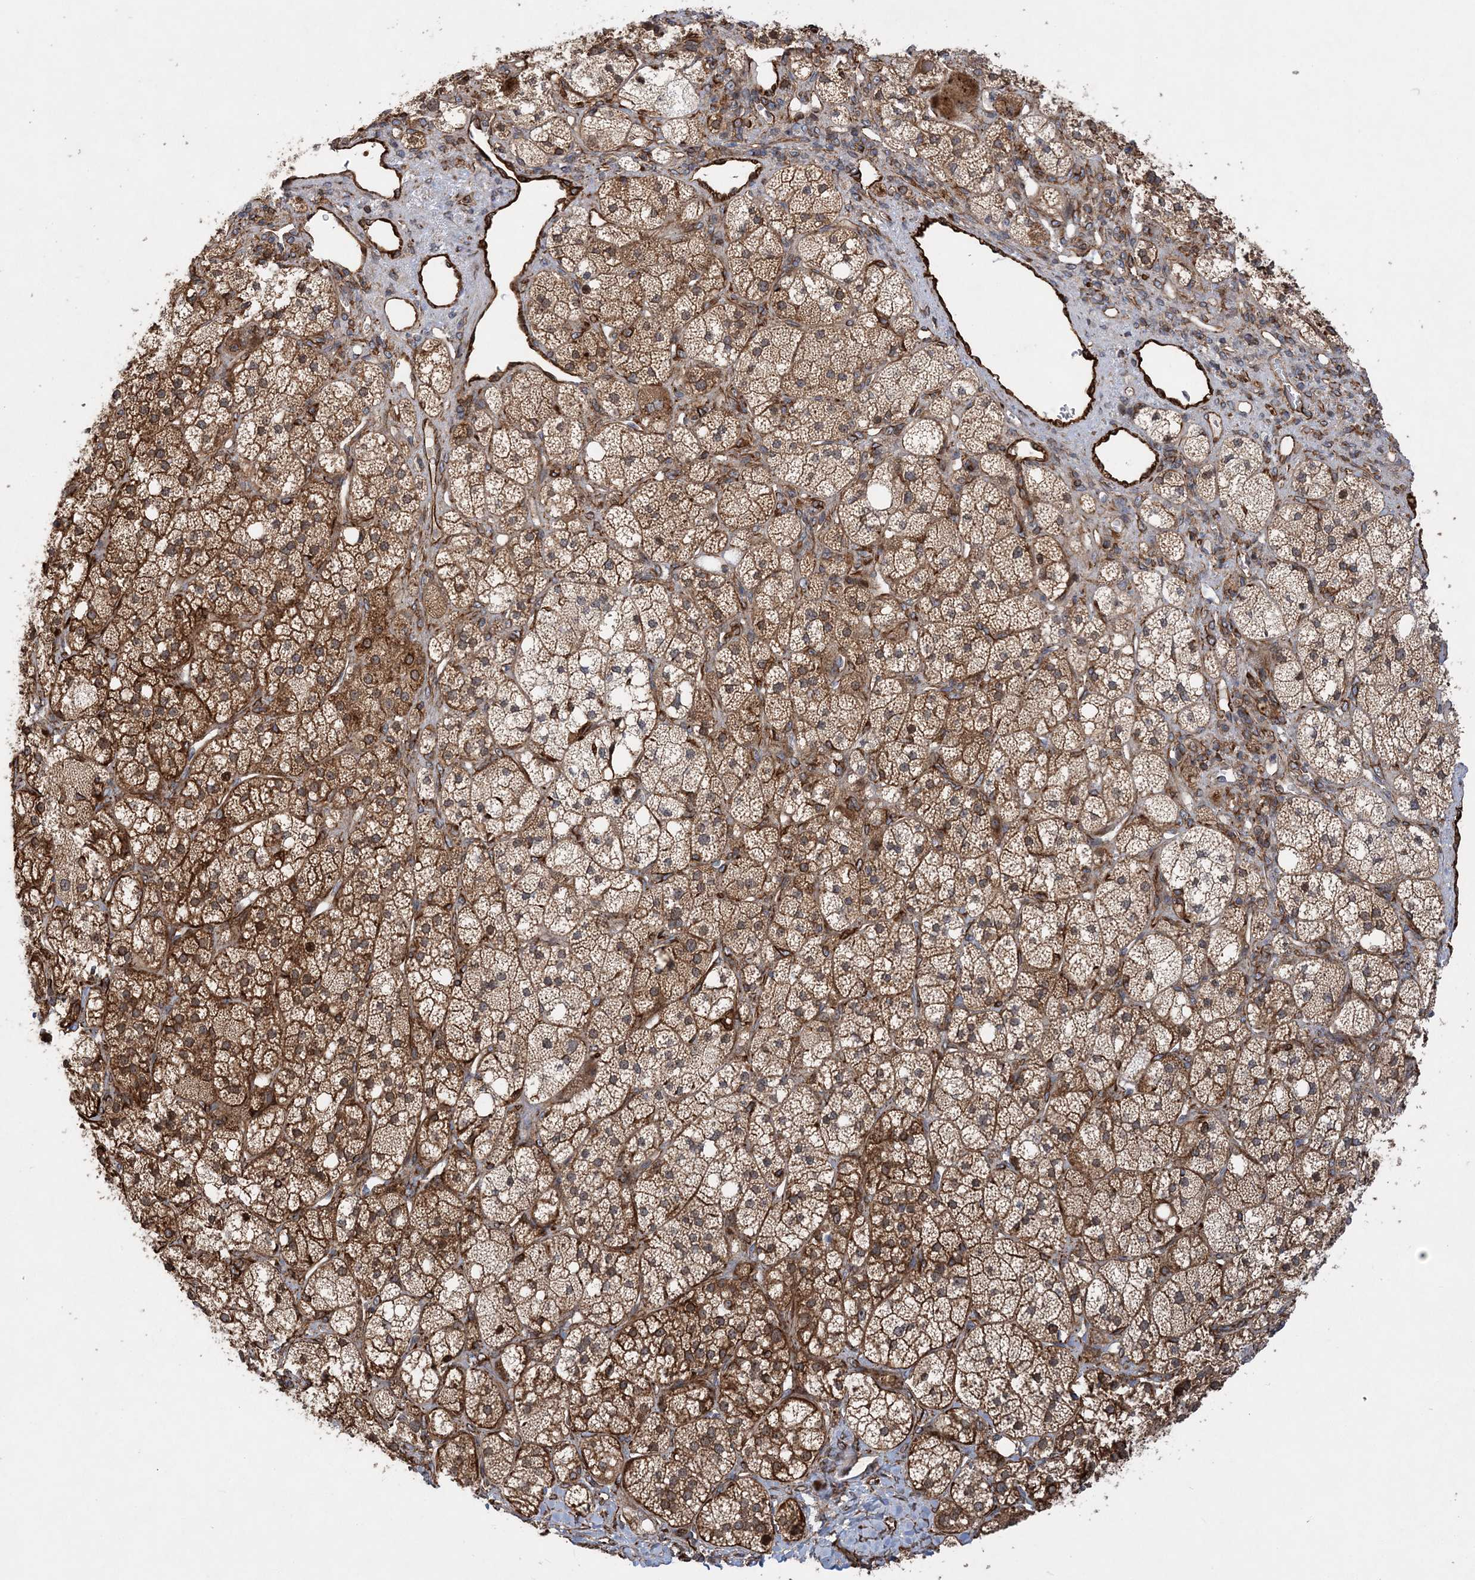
{"staining": {"intensity": "moderate", "quantity": ">75%", "location": "cytoplasmic/membranous"}, "tissue": "adrenal gland", "cell_type": "Glandular cells", "image_type": "normal", "snomed": [{"axis": "morphology", "description": "Normal tissue, NOS"}, {"axis": "topography", "description": "Adrenal gland"}], "caption": "Immunohistochemistry (IHC) micrograph of benign adrenal gland stained for a protein (brown), which shows medium levels of moderate cytoplasmic/membranous staining in approximately >75% of glandular cells.", "gene": "FAM114A2", "patient": {"sex": "male", "age": 61}}